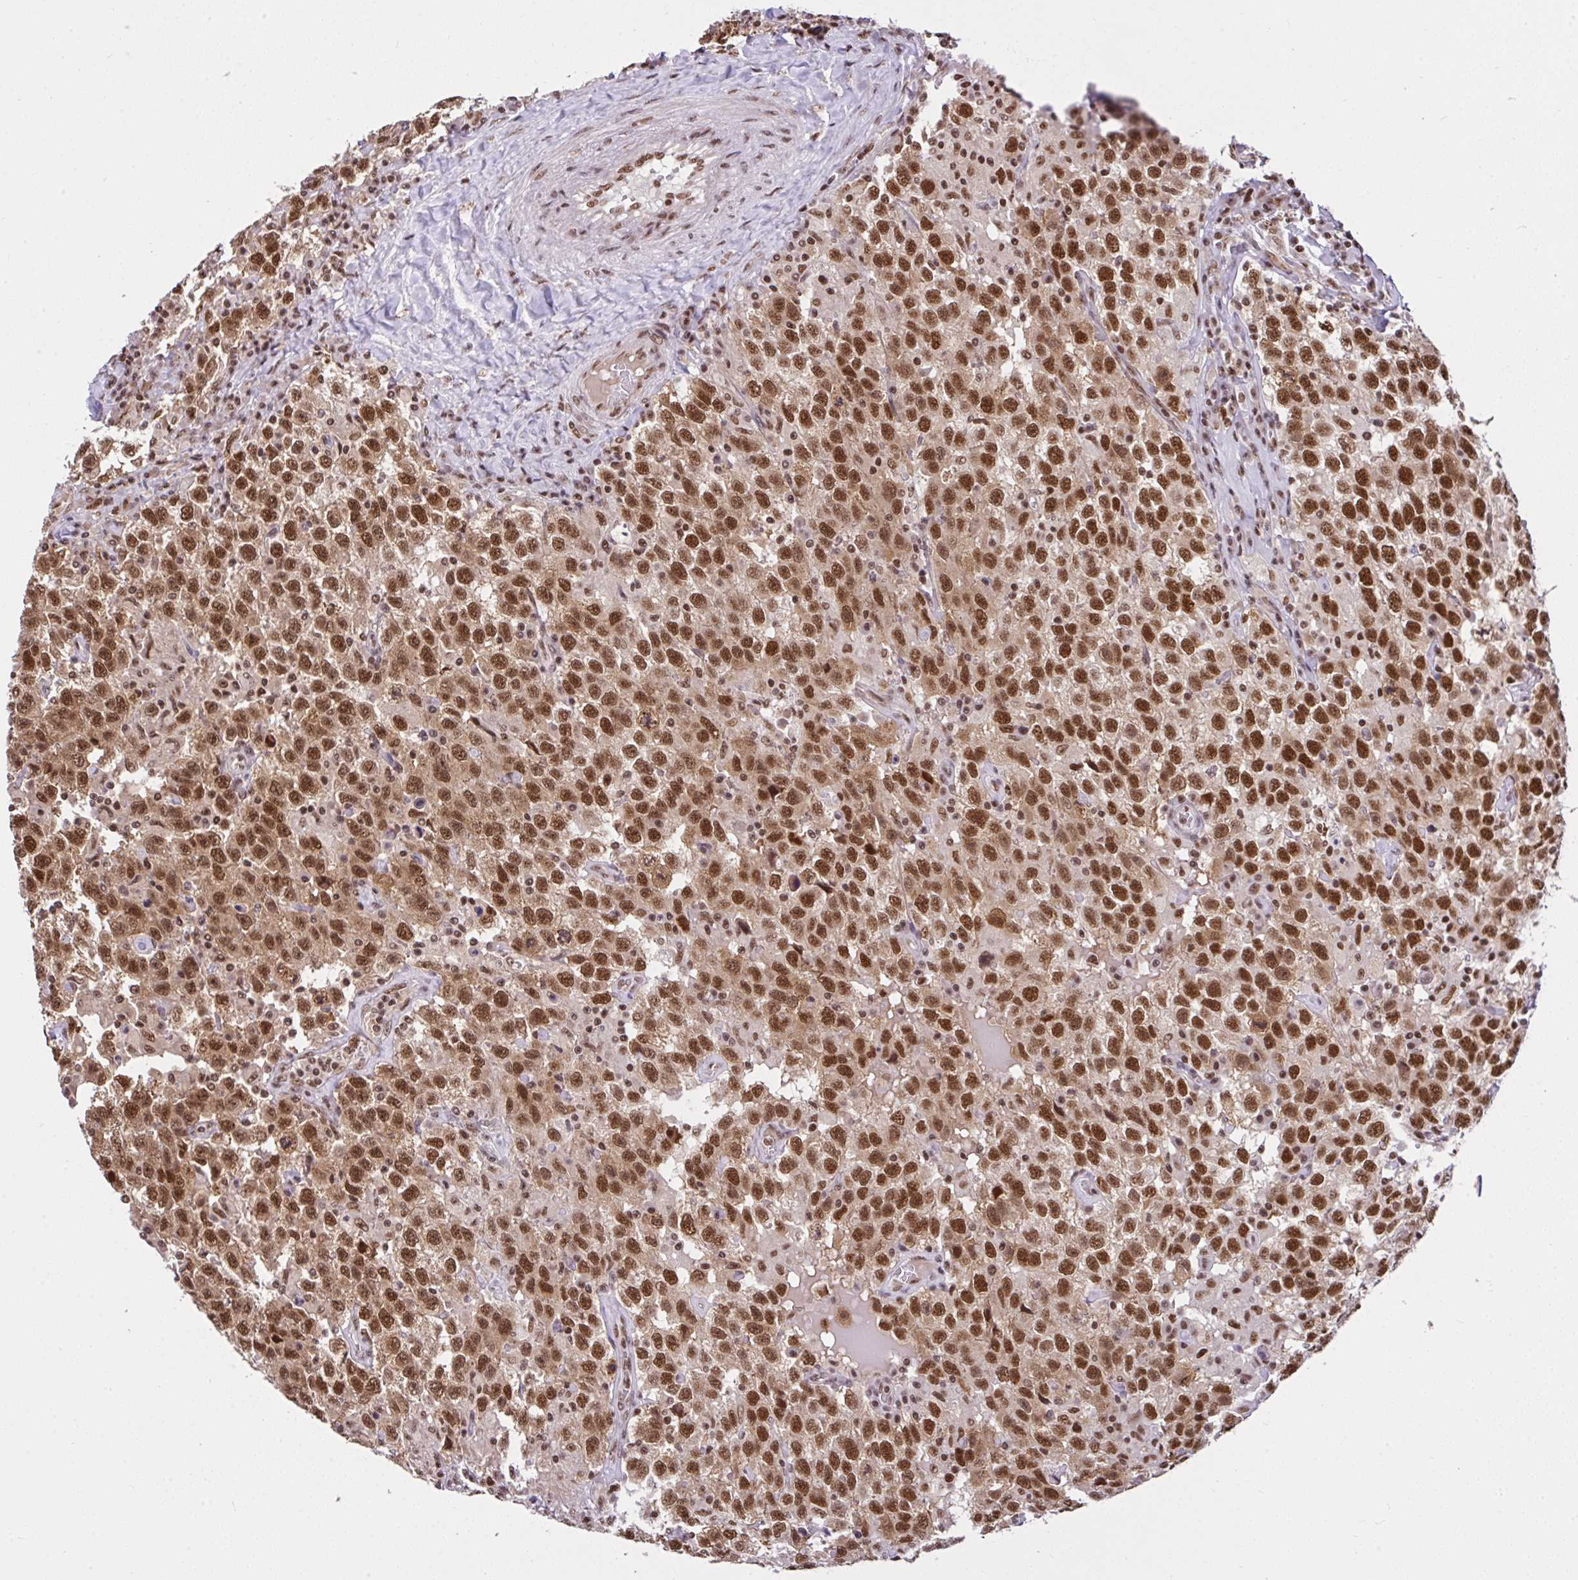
{"staining": {"intensity": "strong", "quantity": ">75%", "location": "nuclear"}, "tissue": "testis cancer", "cell_type": "Tumor cells", "image_type": "cancer", "snomed": [{"axis": "morphology", "description": "Seminoma, NOS"}, {"axis": "topography", "description": "Testis"}], "caption": "Tumor cells demonstrate high levels of strong nuclear expression in about >75% of cells in human testis cancer. (DAB IHC, brown staining for protein, blue staining for nuclei).", "gene": "CCDC12", "patient": {"sex": "male", "age": 41}}